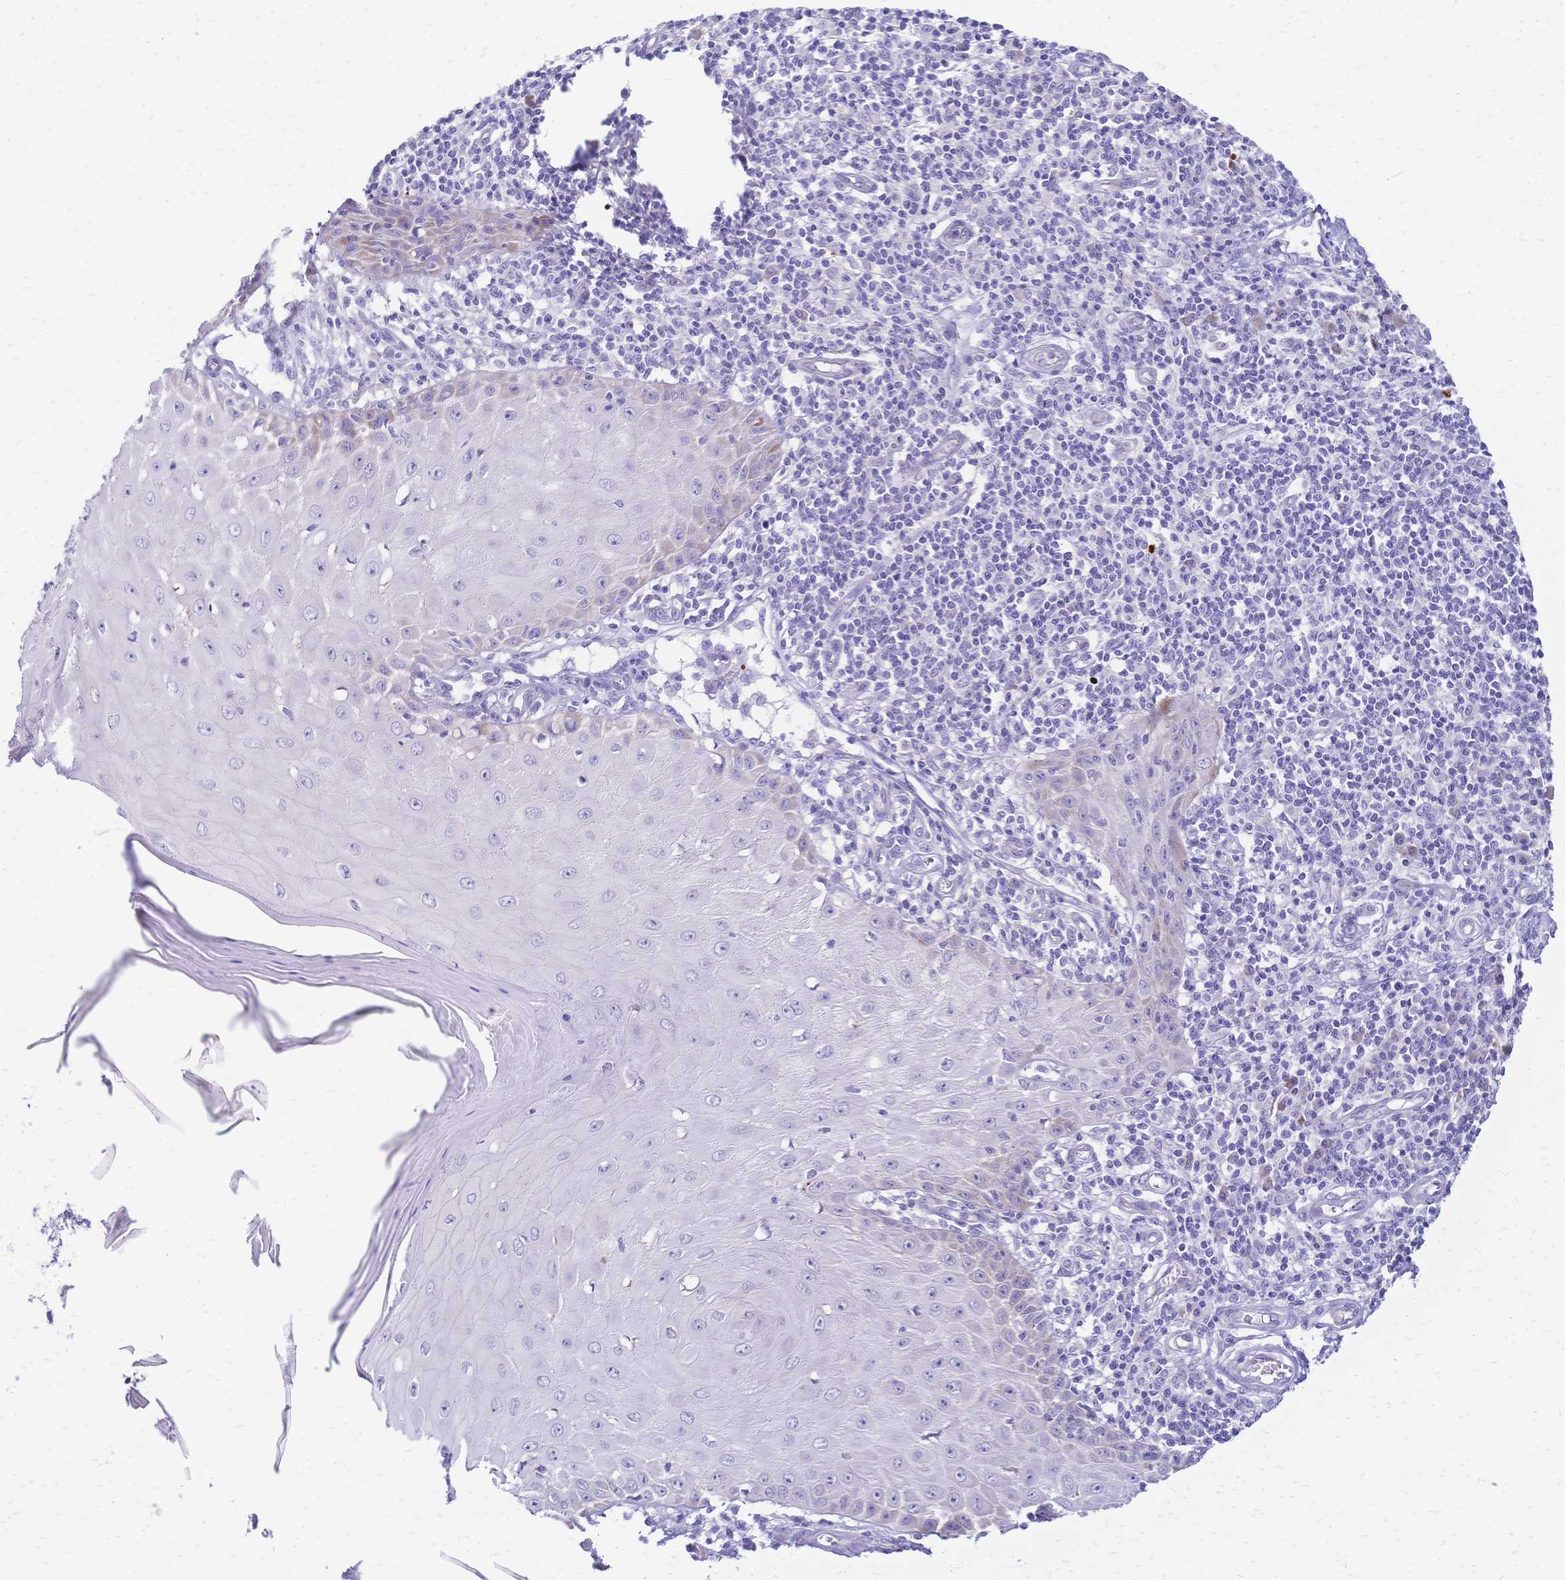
{"staining": {"intensity": "negative", "quantity": "none", "location": "none"}, "tissue": "skin cancer", "cell_type": "Tumor cells", "image_type": "cancer", "snomed": [{"axis": "morphology", "description": "Squamous cell carcinoma, NOS"}, {"axis": "topography", "description": "Skin"}], "caption": "A micrograph of skin cancer stained for a protein exhibits no brown staining in tumor cells. (Stains: DAB (3,3'-diaminobenzidine) IHC with hematoxylin counter stain, Microscopy: brightfield microscopy at high magnification).", "gene": "GRB7", "patient": {"sex": "female", "age": 73}}